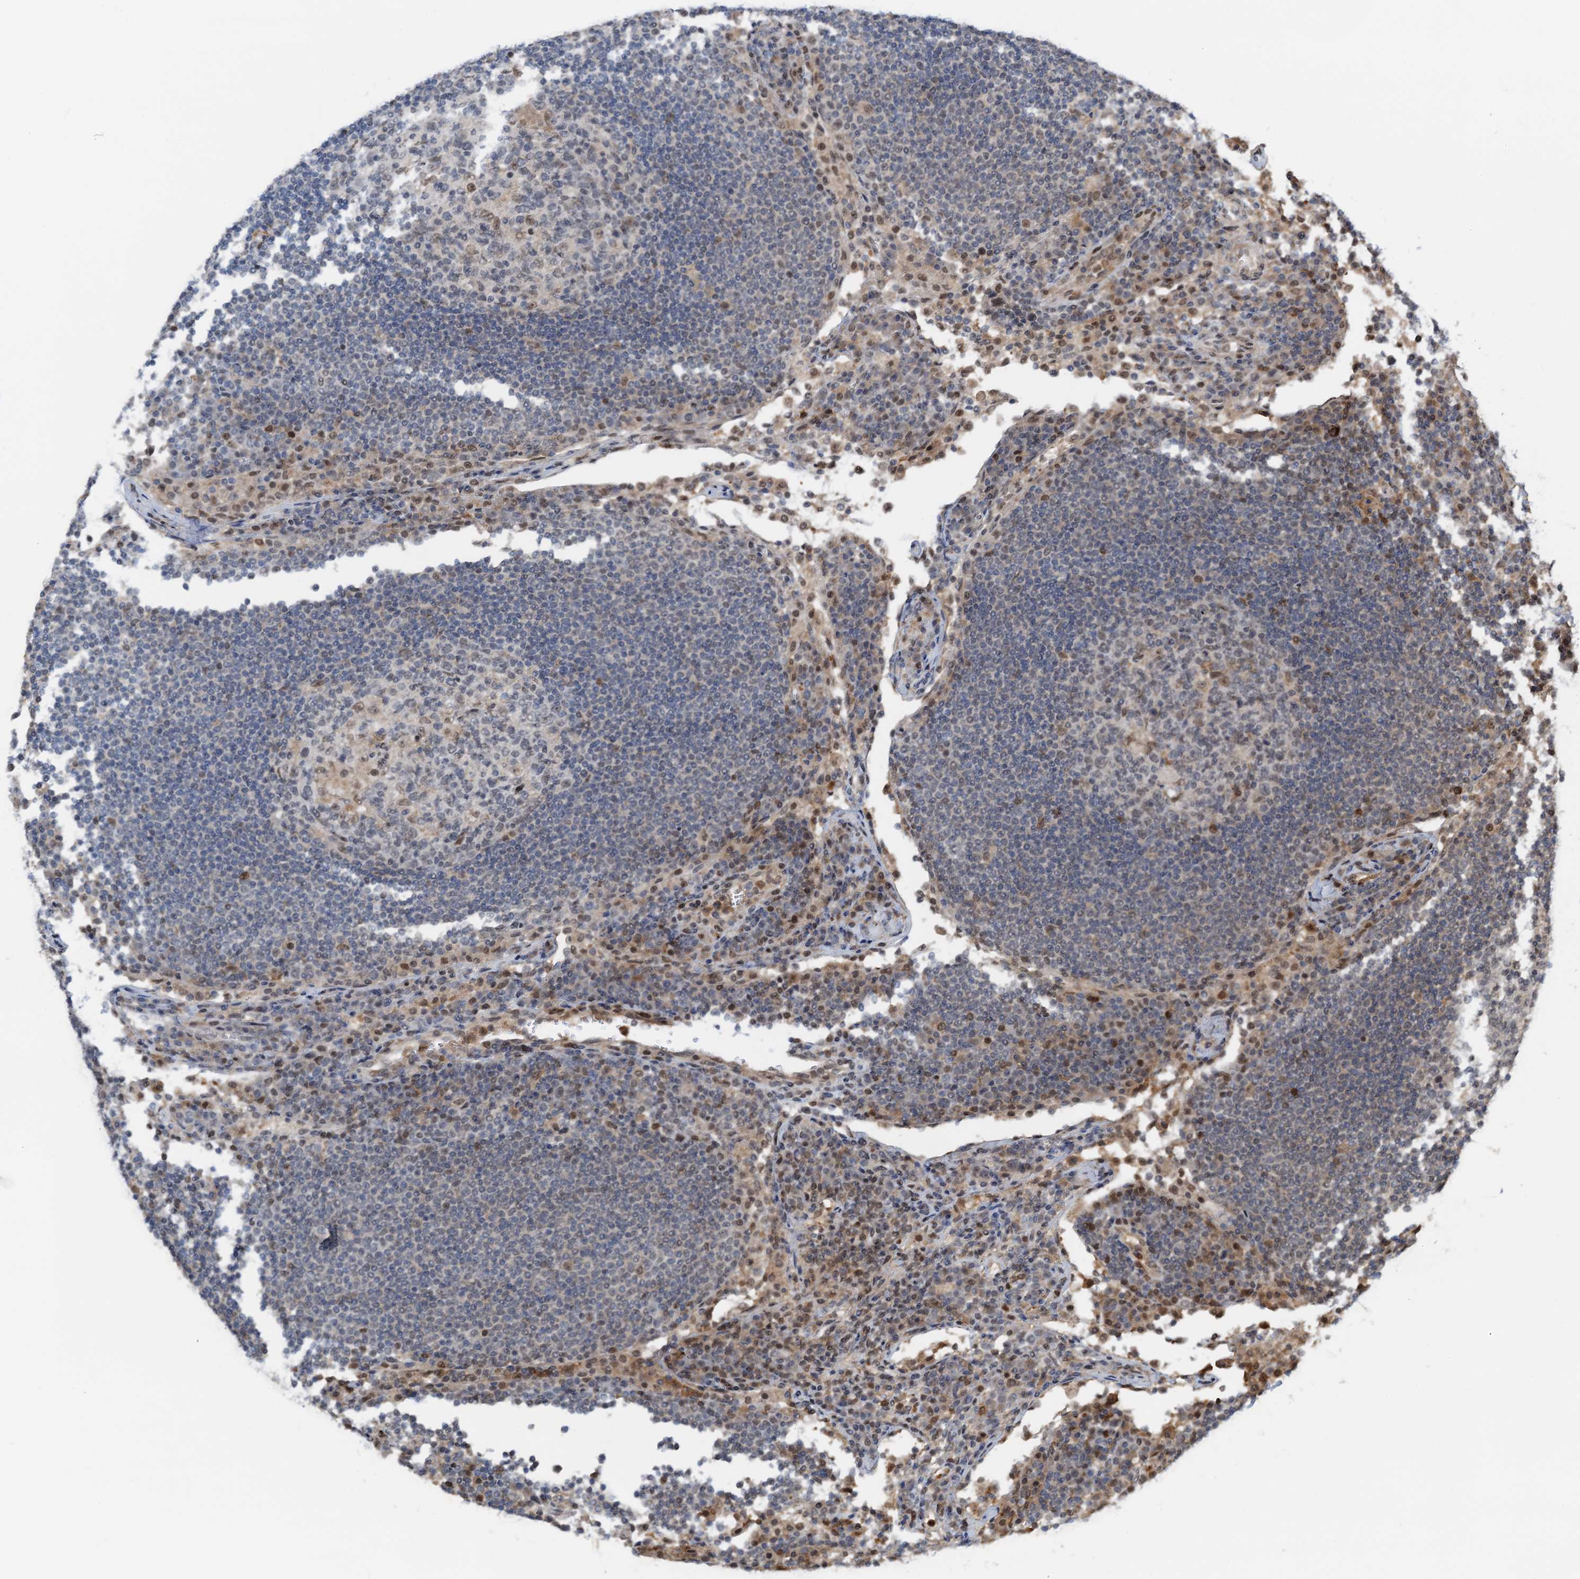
{"staining": {"intensity": "weak", "quantity": "<25%", "location": "nuclear"}, "tissue": "lymph node", "cell_type": "Germinal center cells", "image_type": "normal", "snomed": [{"axis": "morphology", "description": "Normal tissue, NOS"}, {"axis": "topography", "description": "Lymph node"}], "caption": "The immunohistochemistry histopathology image has no significant staining in germinal center cells of lymph node.", "gene": "ZNF609", "patient": {"sex": "female", "age": 53}}